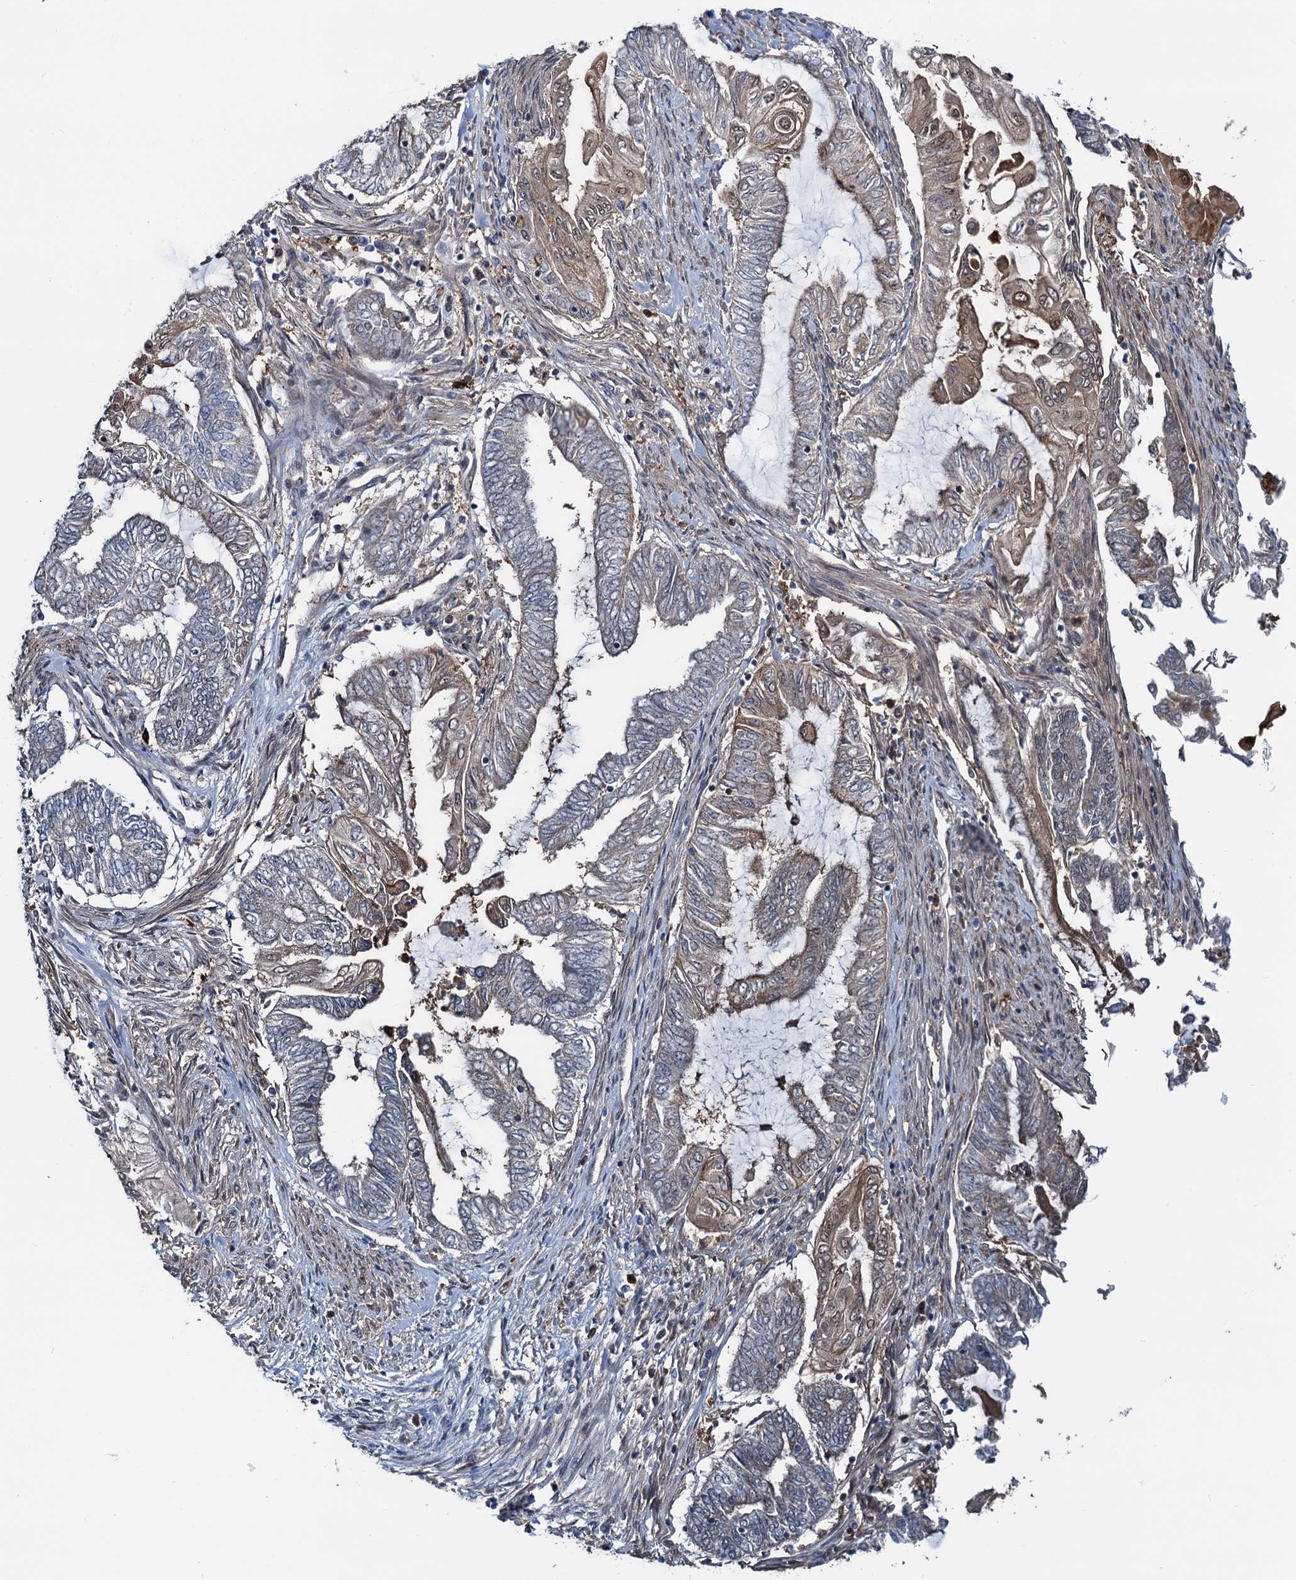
{"staining": {"intensity": "weak", "quantity": "25%-75%", "location": "cytoplasmic/membranous,nuclear"}, "tissue": "endometrial cancer", "cell_type": "Tumor cells", "image_type": "cancer", "snomed": [{"axis": "morphology", "description": "Adenocarcinoma, NOS"}, {"axis": "topography", "description": "Uterus"}, {"axis": "topography", "description": "Endometrium"}], "caption": "Weak cytoplasmic/membranous and nuclear protein staining is identified in approximately 25%-75% of tumor cells in endometrial cancer.", "gene": "ZNF609", "patient": {"sex": "female", "age": 70}}